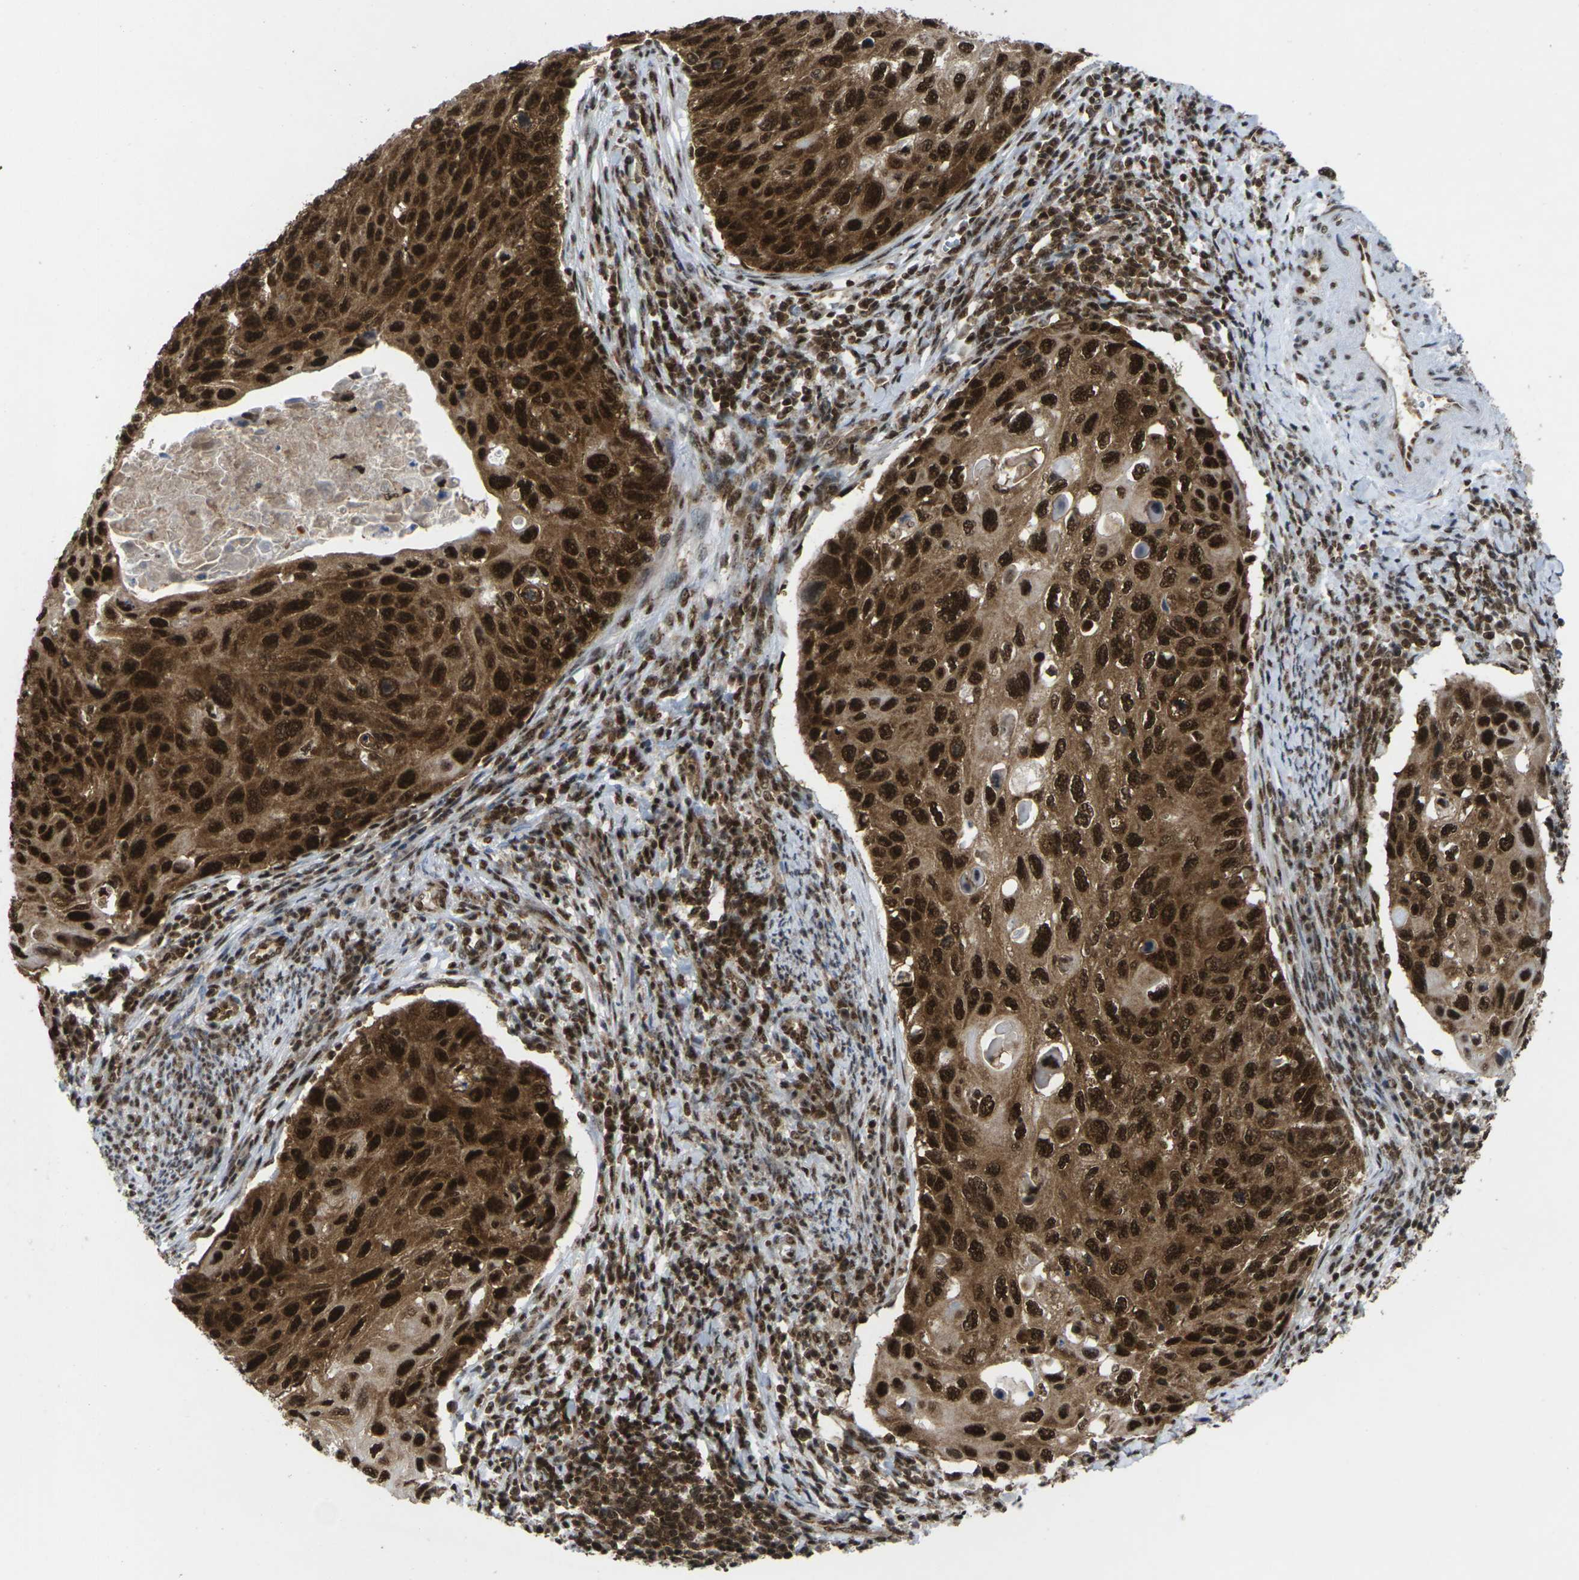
{"staining": {"intensity": "strong", "quantity": ">75%", "location": "cytoplasmic/membranous,nuclear"}, "tissue": "cervical cancer", "cell_type": "Tumor cells", "image_type": "cancer", "snomed": [{"axis": "morphology", "description": "Squamous cell carcinoma, NOS"}, {"axis": "topography", "description": "Cervix"}], "caption": "The immunohistochemical stain highlights strong cytoplasmic/membranous and nuclear staining in tumor cells of cervical squamous cell carcinoma tissue. (brown staining indicates protein expression, while blue staining denotes nuclei).", "gene": "MAGOH", "patient": {"sex": "female", "age": 70}}